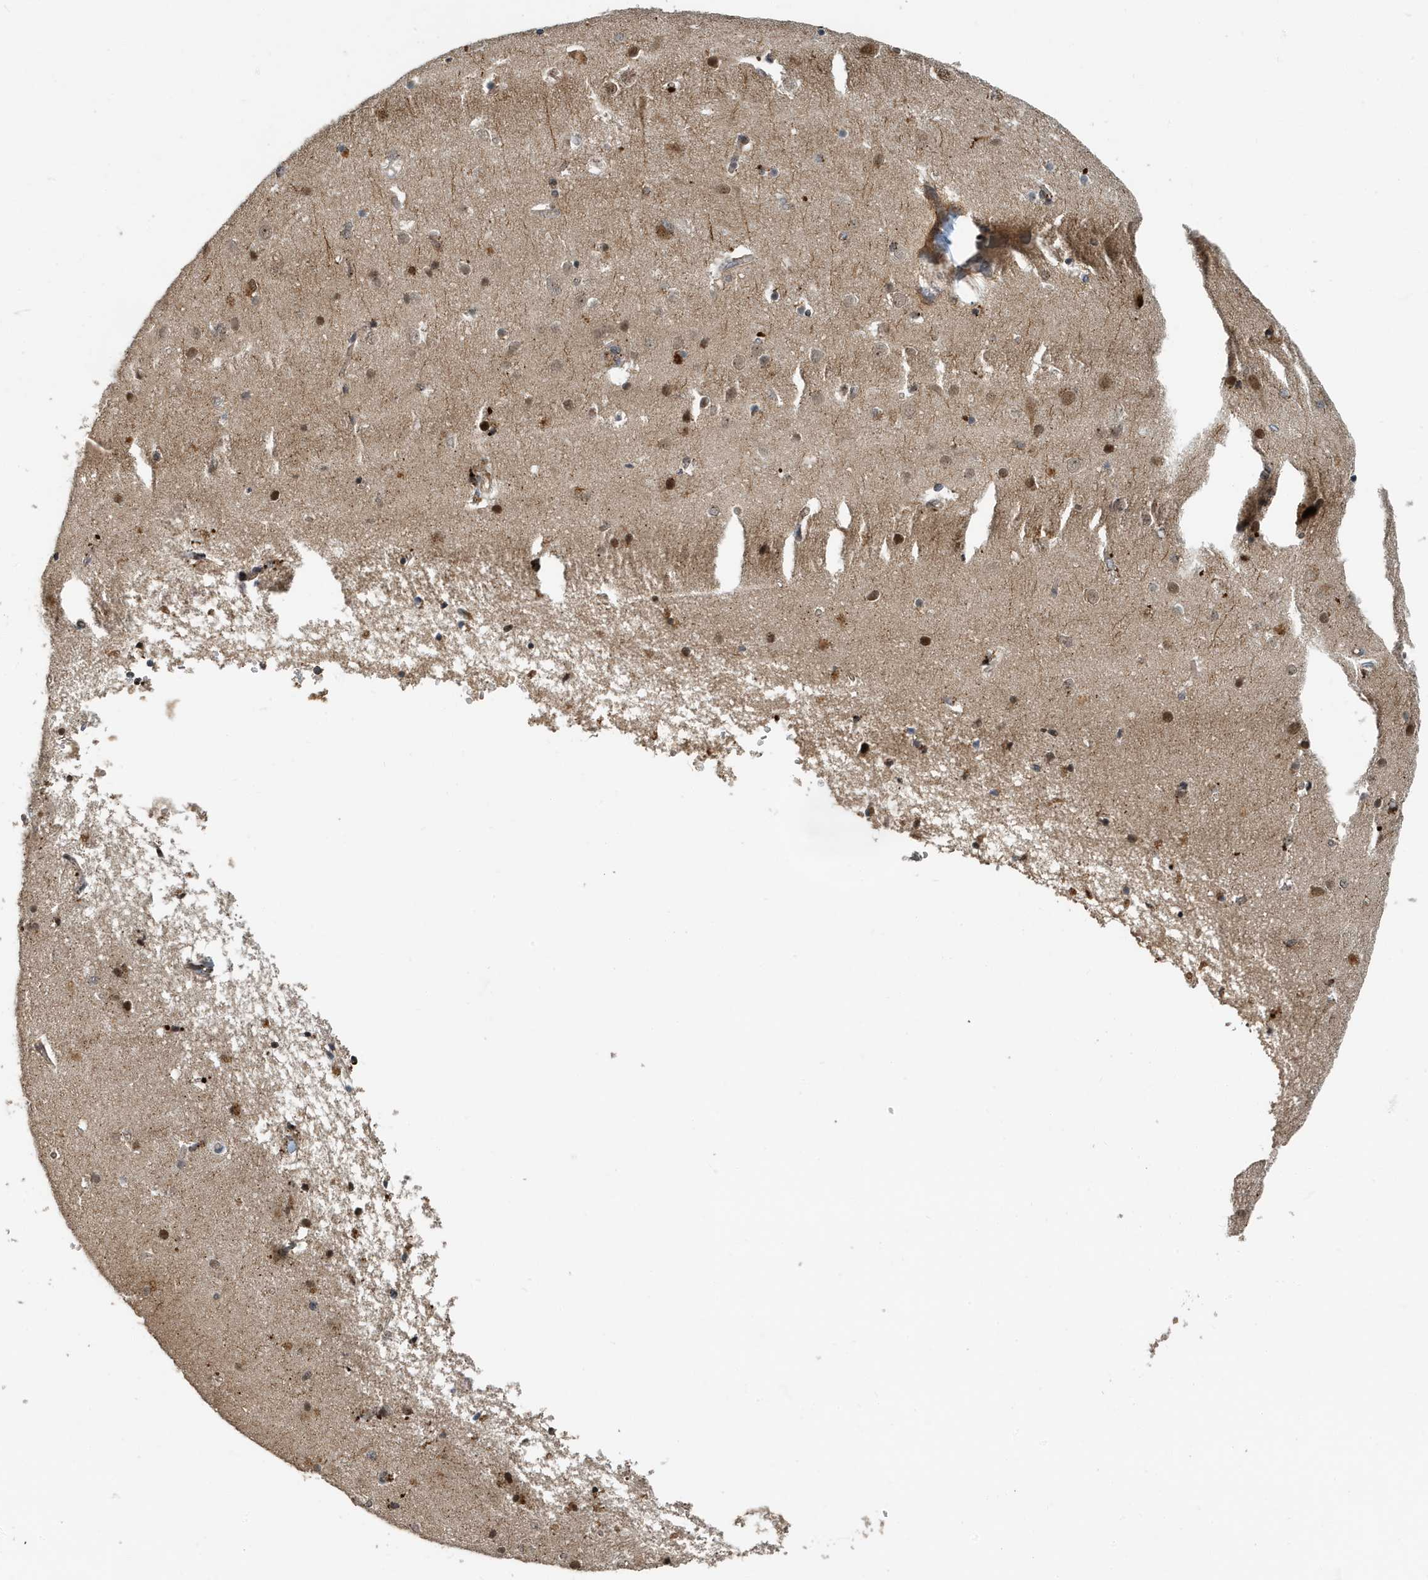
{"staining": {"intensity": "negative", "quantity": "none", "location": "none"}, "tissue": "cerebral cortex", "cell_type": "Endothelial cells", "image_type": "normal", "snomed": [{"axis": "morphology", "description": "Normal tissue, NOS"}, {"axis": "topography", "description": "Cerebral cortex"}], "caption": "Immunohistochemistry of normal human cerebral cortex reveals no expression in endothelial cells. Brightfield microscopy of immunohistochemistry stained with DAB (3,3'-diaminobenzidine) (brown) and hematoxylin (blue), captured at high magnification.", "gene": "KIF15", "patient": {"sex": "male", "age": 54}}